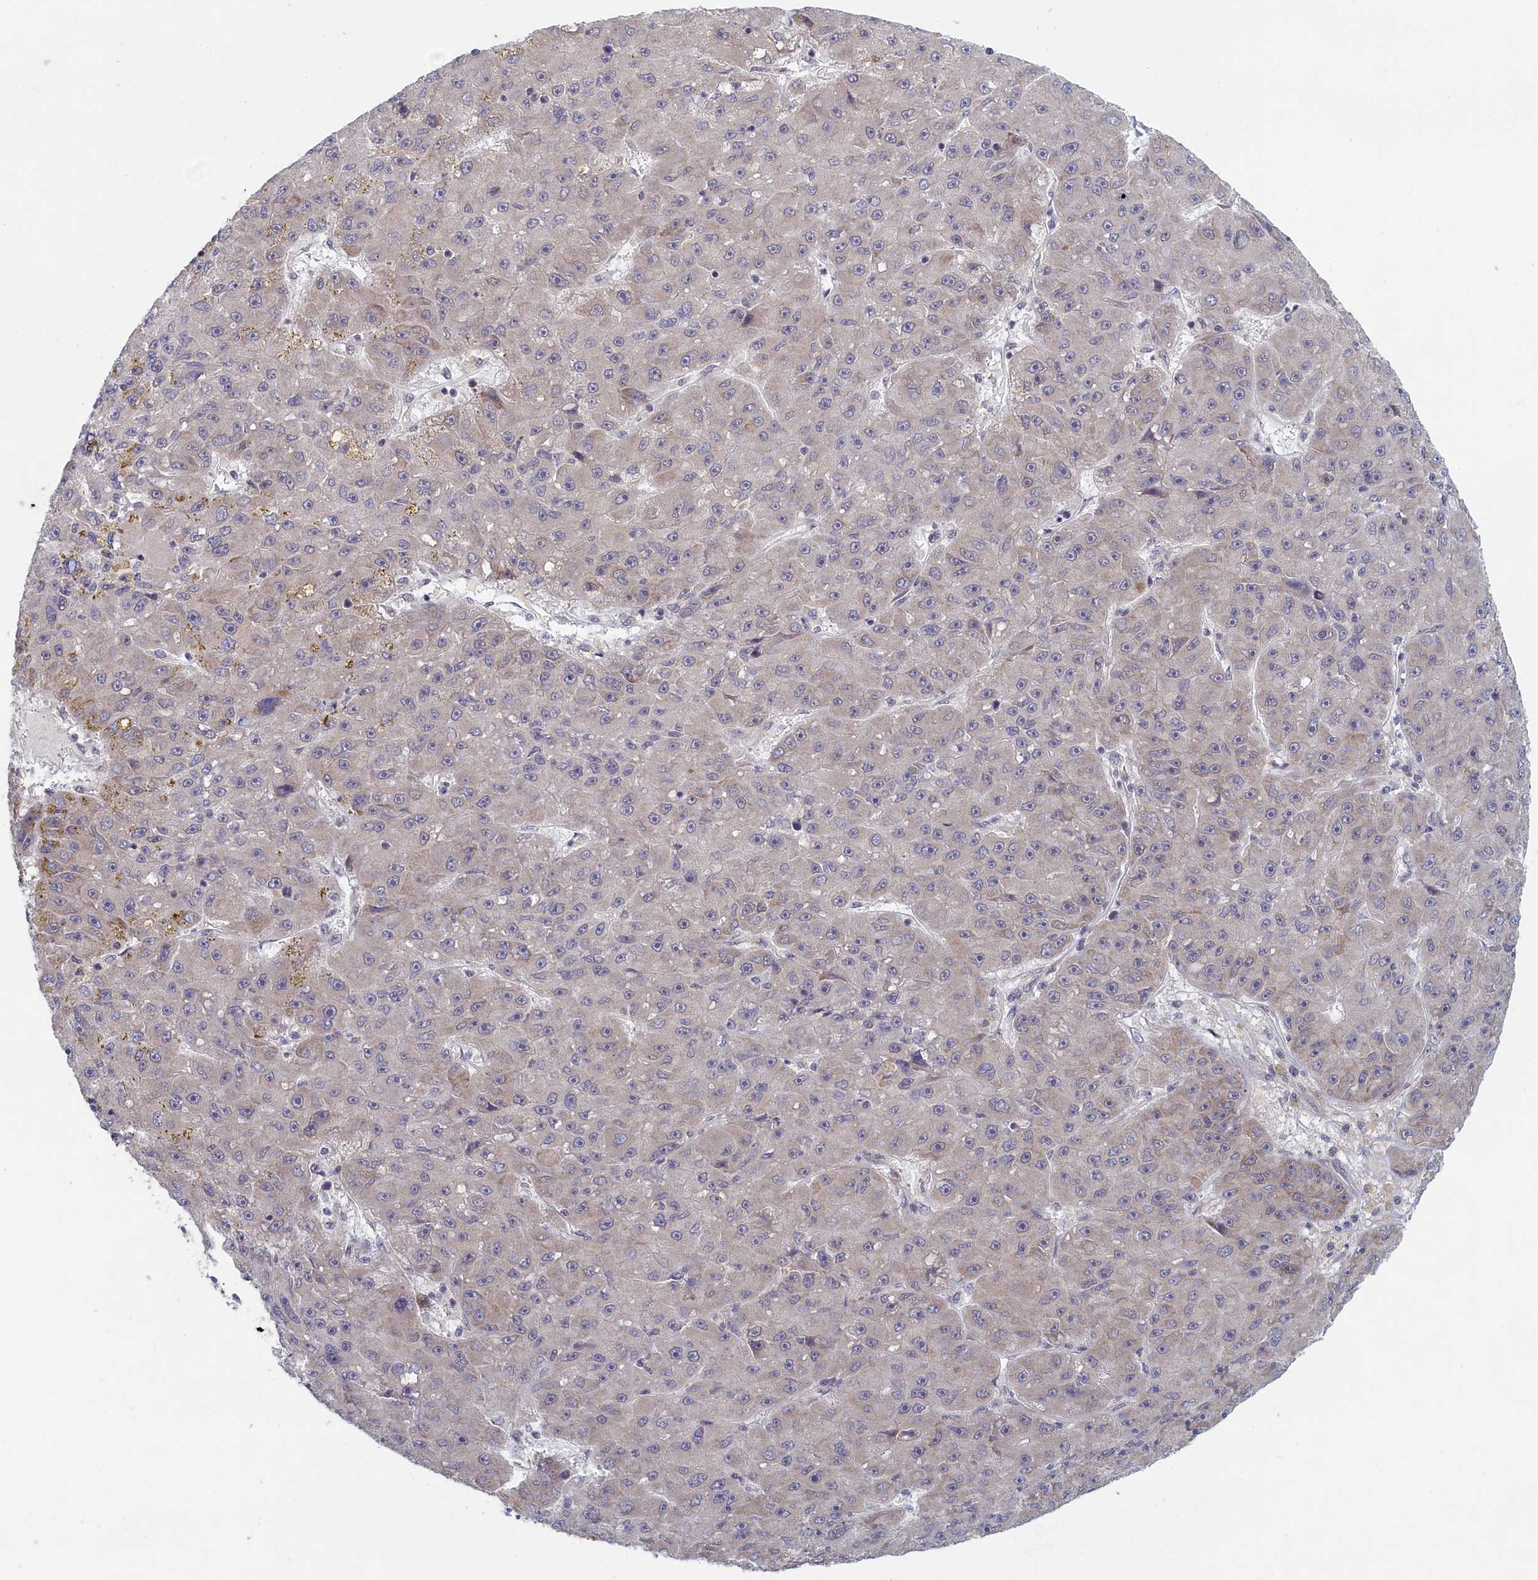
{"staining": {"intensity": "negative", "quantity": "none", "location": "none"}, "tissue": "liver cancer", "cell_type": "Tumor cells", "image_type": "cancer", "snomed": [{"axis": "morphology", "description": "Carcinoma, Hepatocellular, NOS"}, {"axis": "topography", "description": "Liver"}], "caption": "There is no significant expression in tumor cells of liver cancer.", "gene": "DNAJC17", "patient": {"sex": "male", "age": 67}}